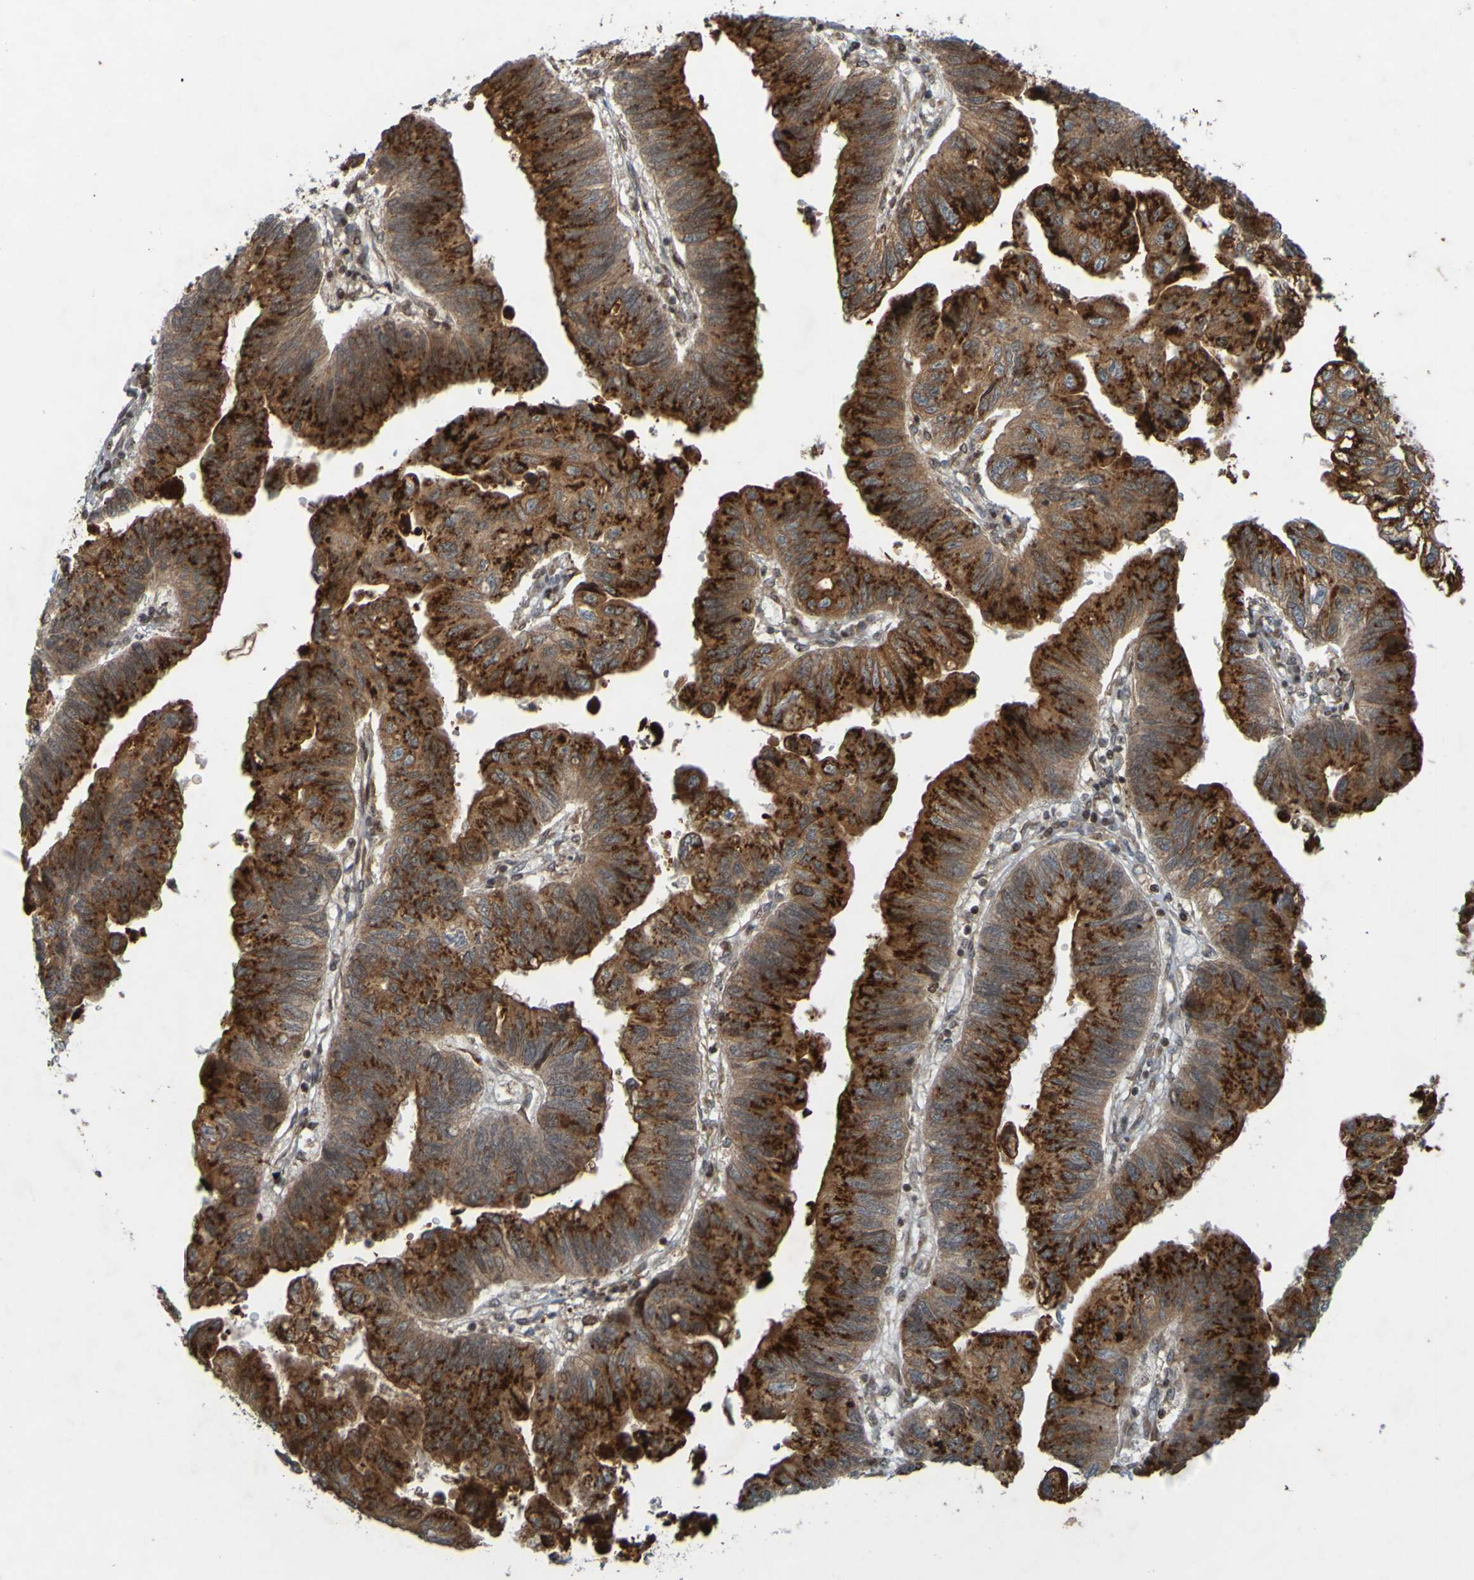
{"staining": {"intensity": "strong", "quantity": ">75%", "location": "cytoplasmic/membranous"}, "tissue": "stomach cancer", "cell_type": "Tumor cells", "image_type": "cancer", "snomed": [{"axis": "morphology", "description": "Adenocarcinoma, NOS"}, {"axis": "topography", "description": "Stomach"}], "caption": "The histopathology image reveals staining of adenocarcinoma (stomach), revealing strong cytoplasmic/membranous protein expression (brown color) within tumor cells.", "gene": "GUCY1A1", "patient": {"sex": "male", "age": 59}}